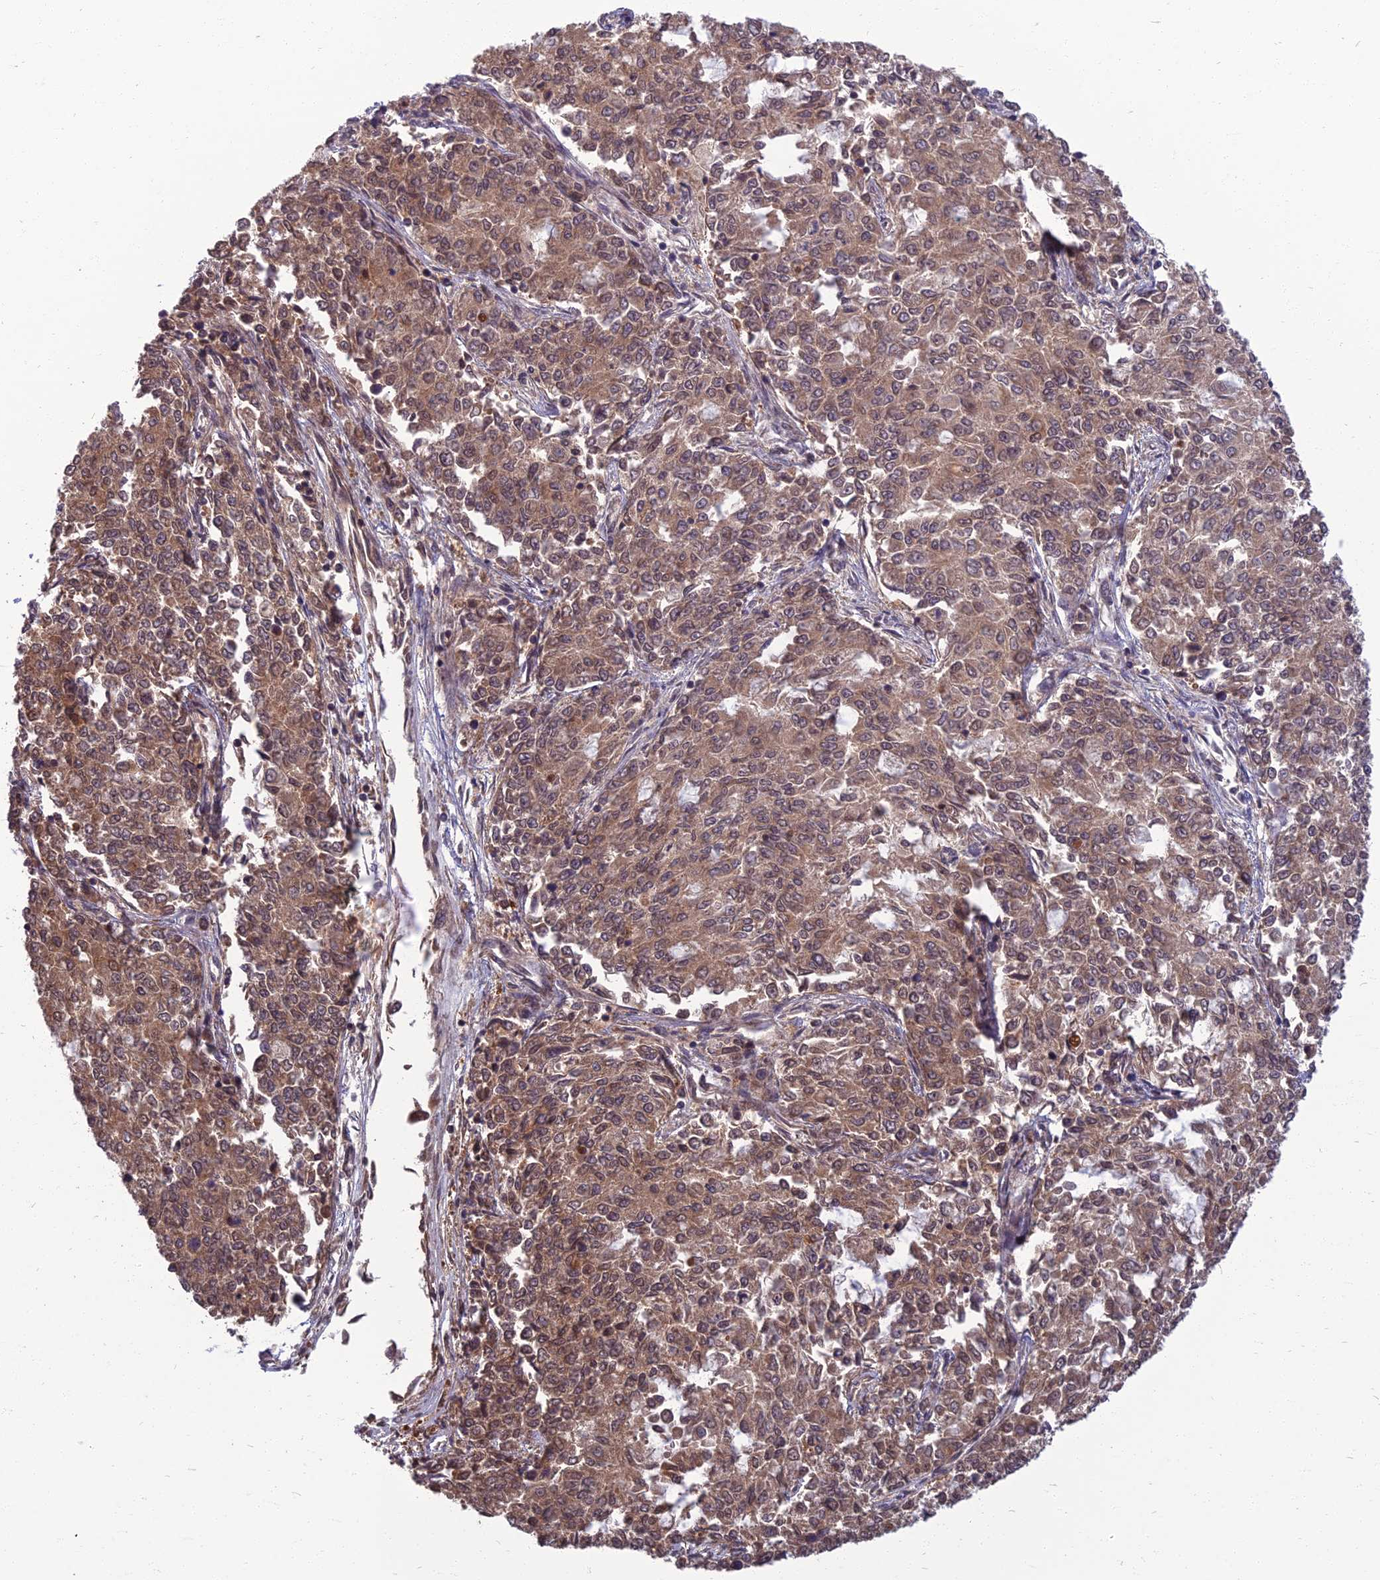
{"staining": {"intensity": "moderate", "quantity": ">75%", "location": "cytoplasmic/membranous,nuclear"}, "tissue": "endometrial cancer", "cell_type": "Tumor cells", "image_type": "cancer", "snomed": [{"axis": "morphology", "description": "Adenocarcinoma, NOS"}, {"axis": "topography", "description": "Endometrium"}], "caption": "This histopathology image reveals endometrial cancer stained with immunohistochemistry to label a protein in brown. The cytoplasmic/membranous and nuclear of tumor cells show moderate positivity for the protein. Nuclei are counter-stained blue.", "gene": "NR4A3", "patient": {"sex": "female", "age": 50}}